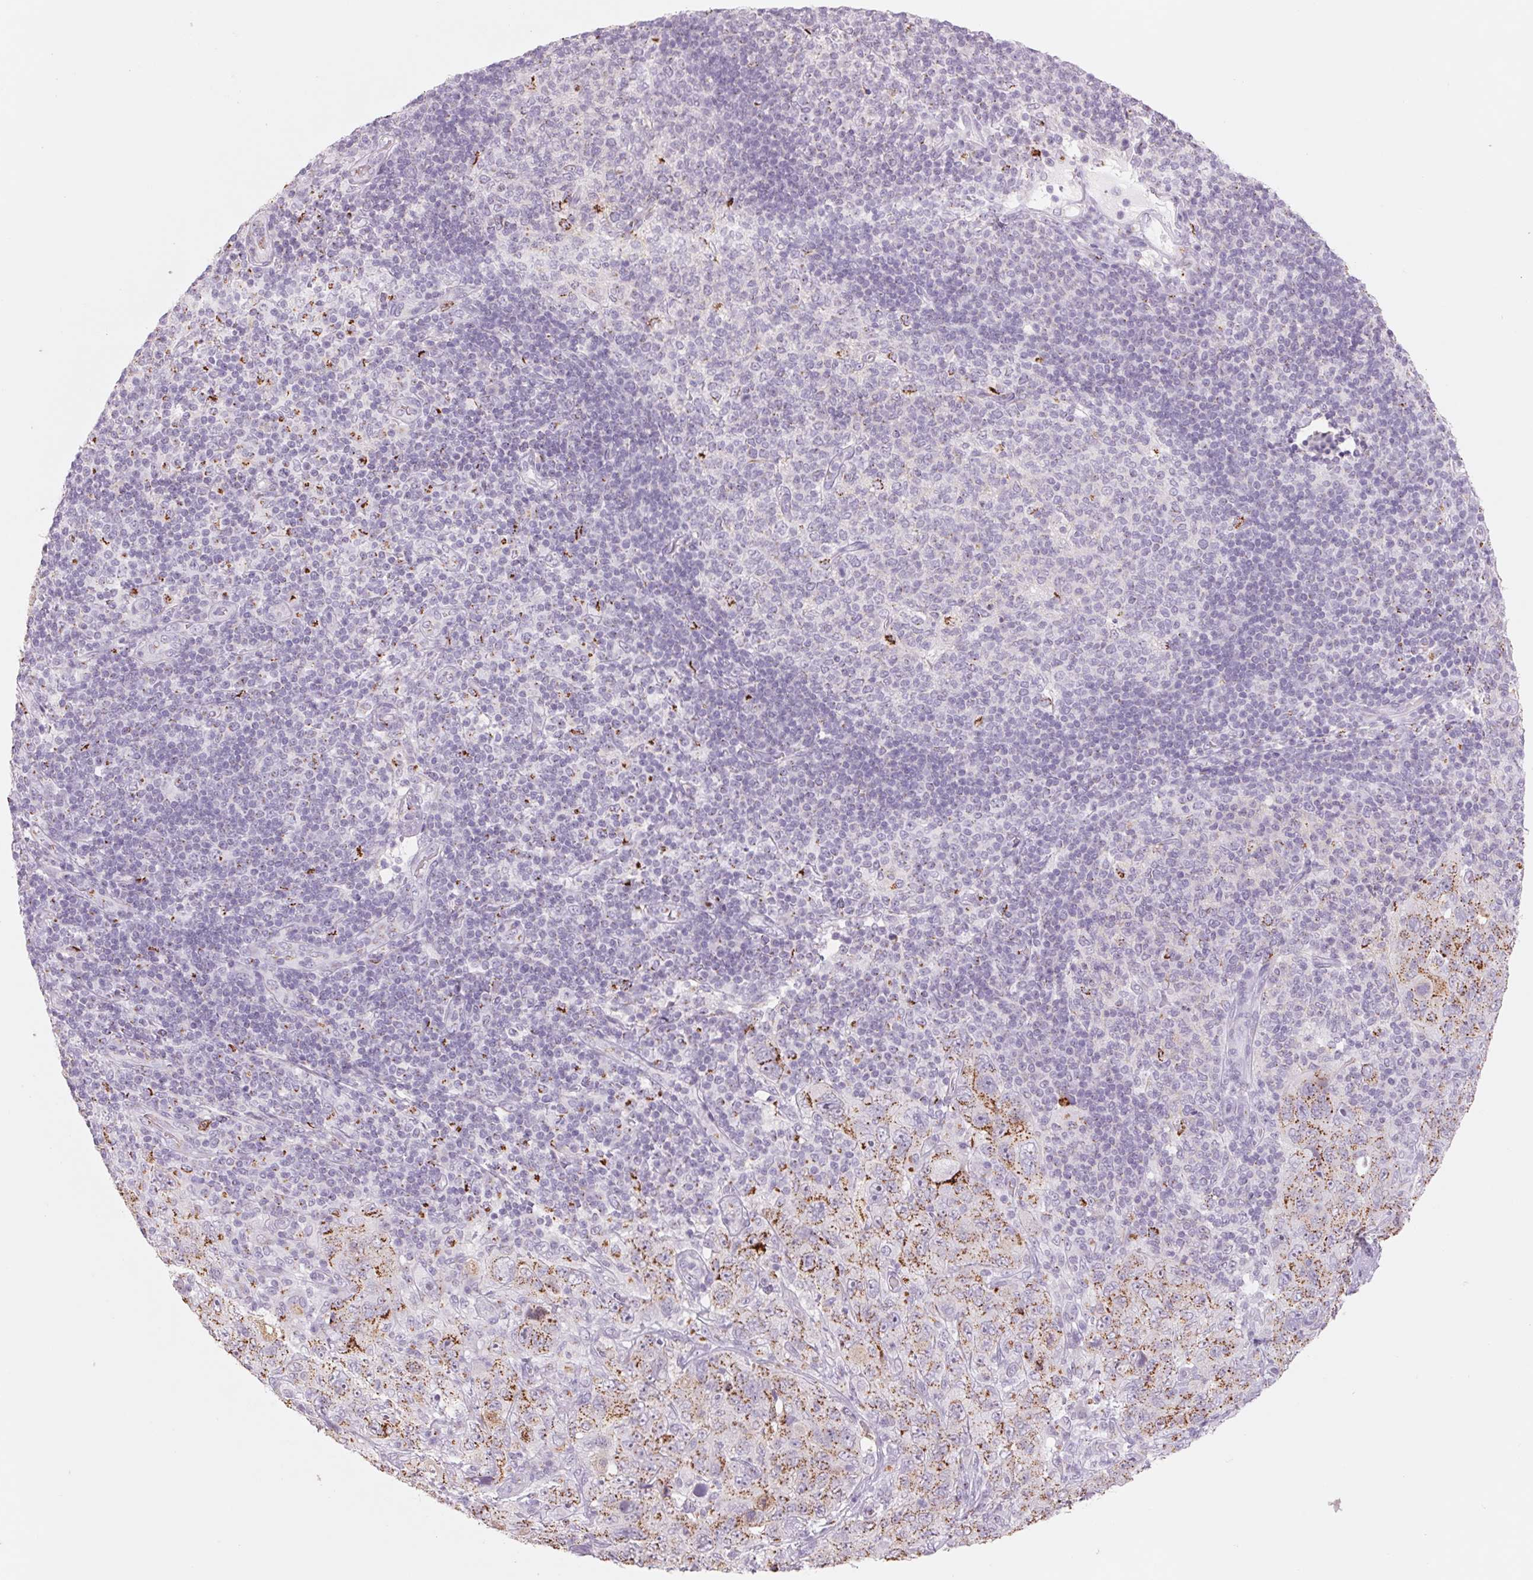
{"staining": {"intensity": "moderate", "quantity": ">75%", "location": "cytoplasmic/membranous"}, "tissue": "pancreatic cancer", "cell_type": "Tumor cells", "image_type": "cancer", "snomed": [{"axis": "morphology", "description": "Adenocarcinoma, NOS"}, {"axis": "topography", "description": "Pancreas"}], "caption": "Tumor cells reveal moderate cytoplasmic/membranous positivity in approximately >75% of cells in adenocarcinoma (pancreatic). The protein of interest is shown in brown color, while the nuclei are stained blue.", "gene": "GALNT7", "patient": {"sex": "male", "age": 68}}